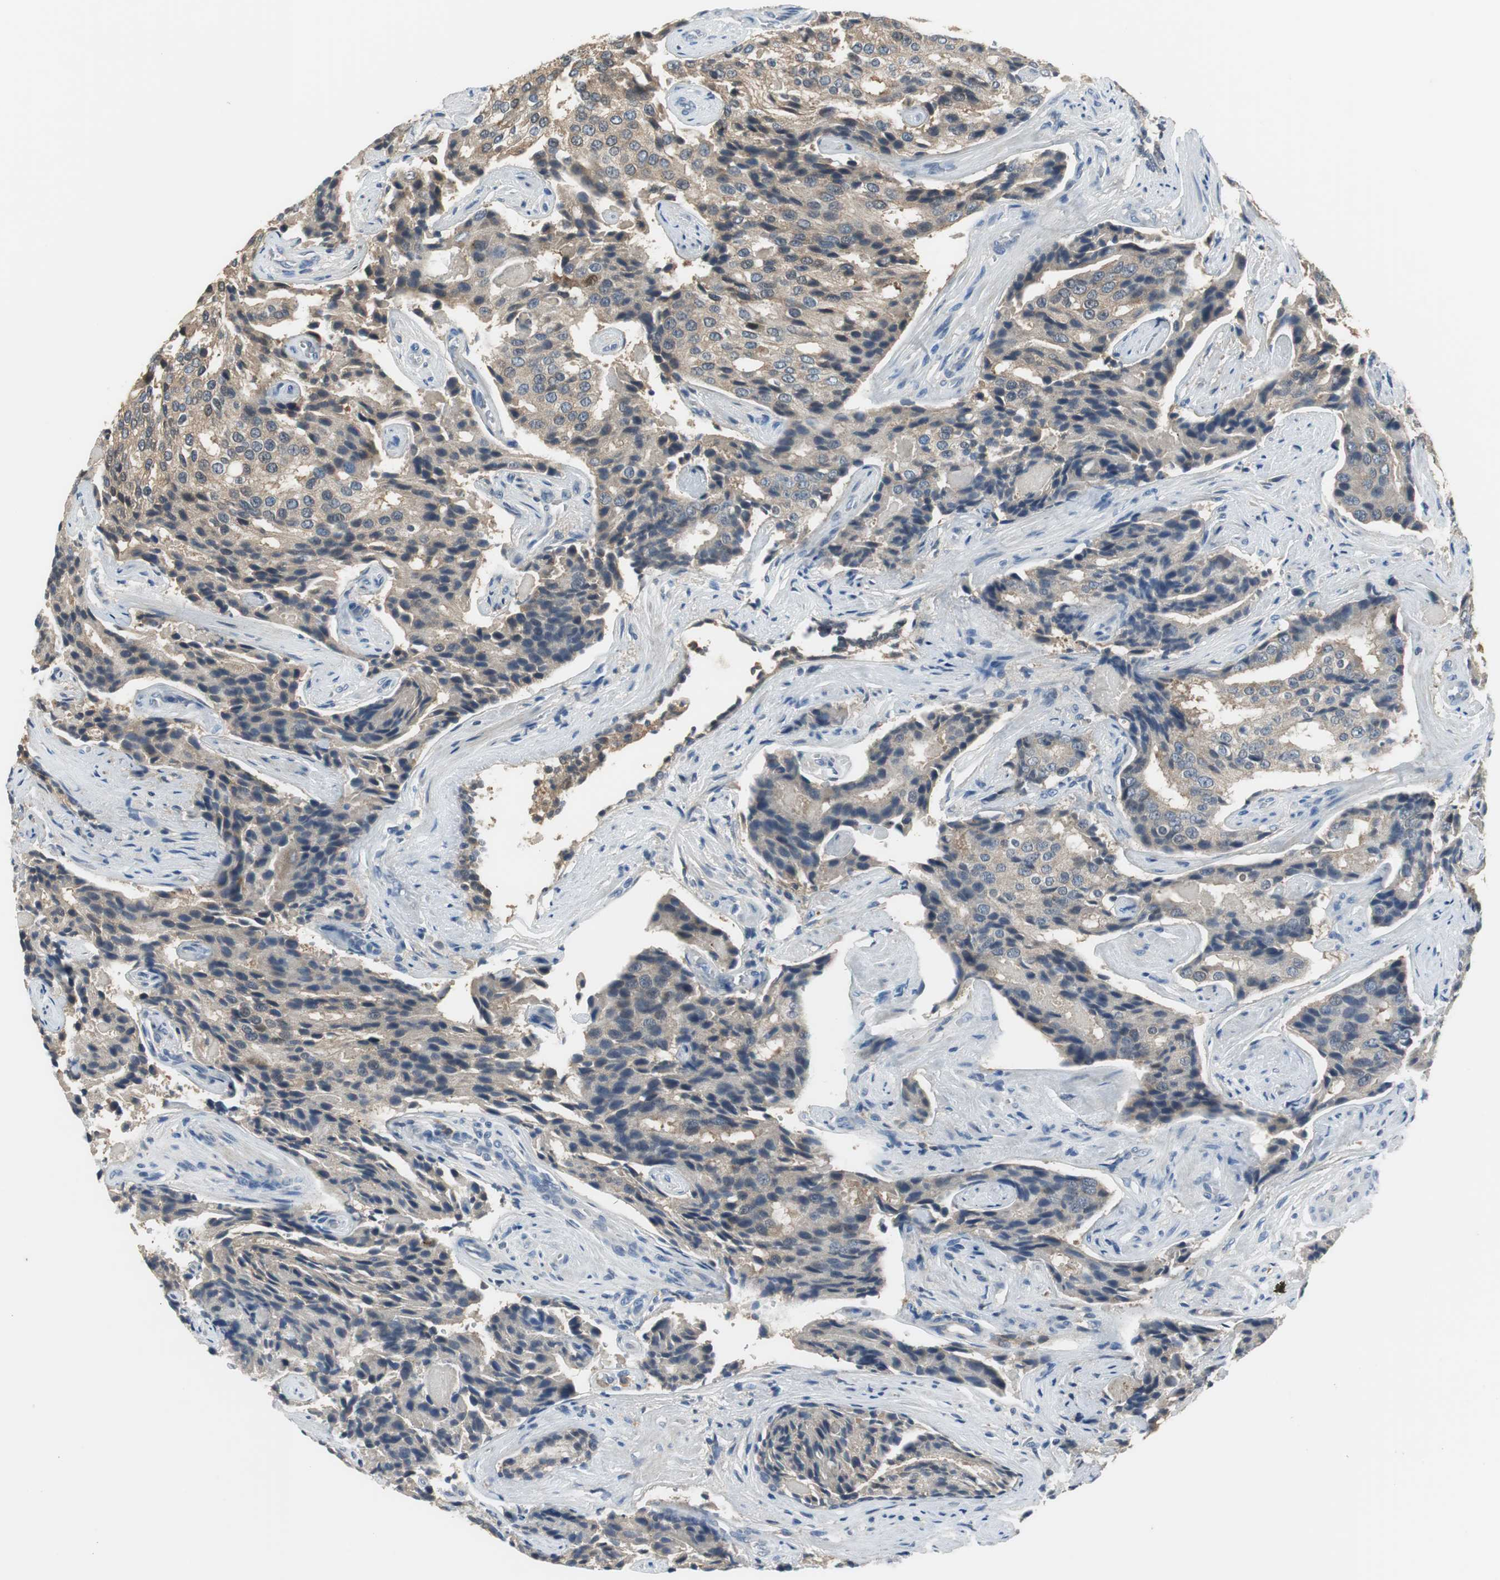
{"staining": {"intensity": "weak", "quantity": ">75%", "location": "cytoplasmic/membranous"}, "tissue": "prostate cancer", "cell_type": "Tumor cells", "image_type": "cancer", "snomed": [{"axis": "morphology", "description": "Adenocarcinoma, High grade"}, {"axis": "topography", "description": "Prostate"}], "caption": "Weak cytoplasmic/membranous protein expression is seen in approximately >75% of tumor cells in prostate cancer (high-grade adenocarcinoma). (DAB (3,3'-diaminobenzidine) IHC with brightfield microscopy, high magnification).", "gene": "MSTO1", "patient": {"sex": "male", "age": 58}}